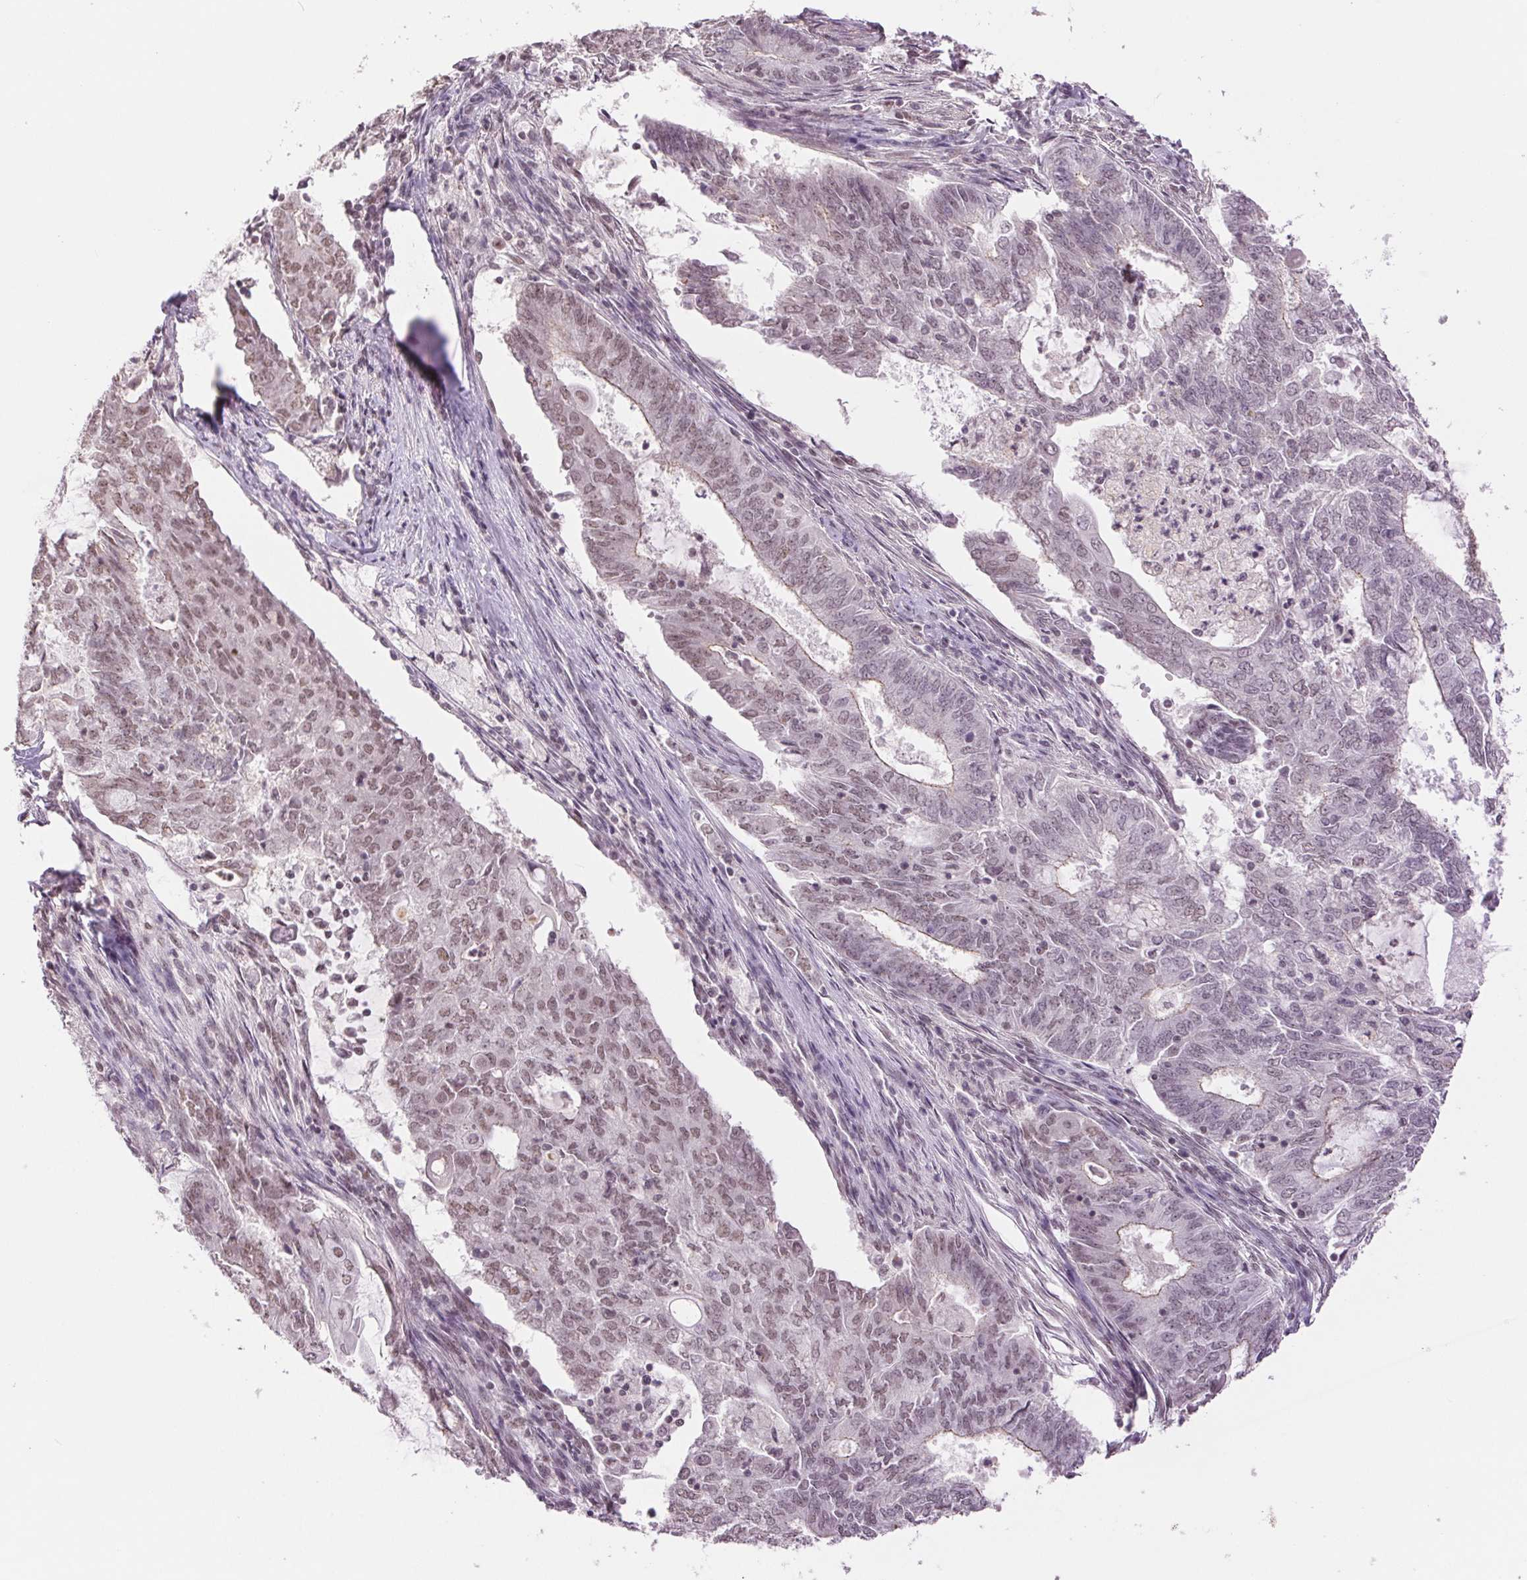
{"staining": {"intensity": "weak", "quantity": "25%-75%", "location": "nuclear"}, "tissue": "endometrial cancer", "cell_type": "Tumor cells", "image_type": "cancer", "snomed": [{"axis": "morphology", "description": "Adenocarcinoma, NOS"}, {"axis": "topography", "description": "Endometrium"}], "caption": "Human endometrial adenocarcinoma stained with a protein marker reveals weak staining in tumor cells.", "gene": "RPRD1B", "patient": {"sex": "female", "age": 62}}